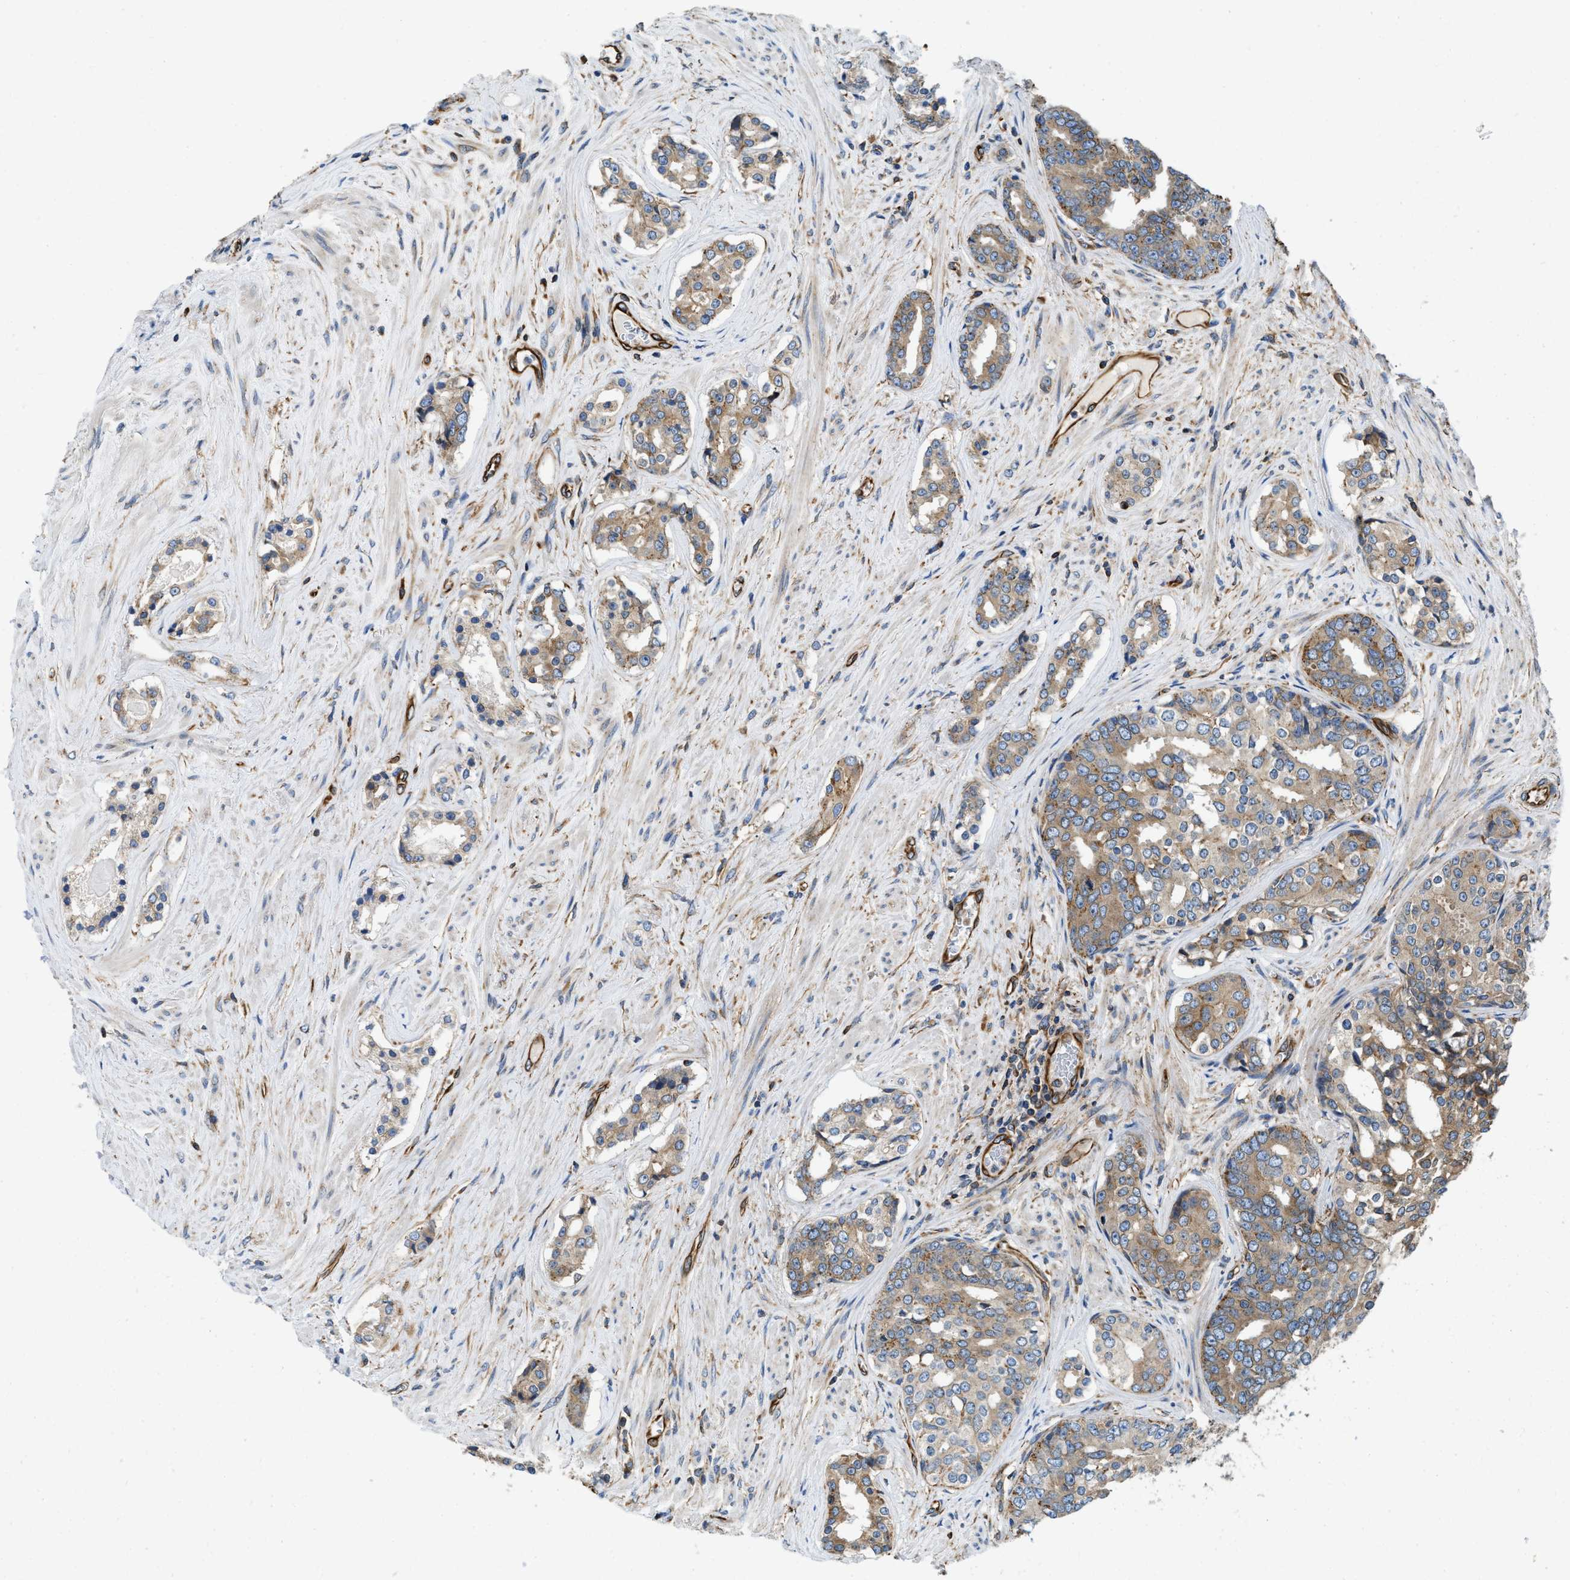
{"staining": {"intensity": "moderate", "quantity": ">75%", "location": "cytoplasmic/membranous"}, "tissue": "prostate cancer", "cell_type": "Tumor cells", "image_type": "cancer", "snomed": [{"axis": "morphology", "description": "Adenocarcinoma, High grade"}, {"axis": "topography", "description": "Prostate"}], "caption": "Prostate cancer (adenocarcinoma (high-grade)) stained for a protein (brown) reveals moderate cytoplasmic/membranous positive expression in approximately >75% of tumor cells.", "gene": "HSD17B12", "patient": {"sex": "male", "age": 71}}